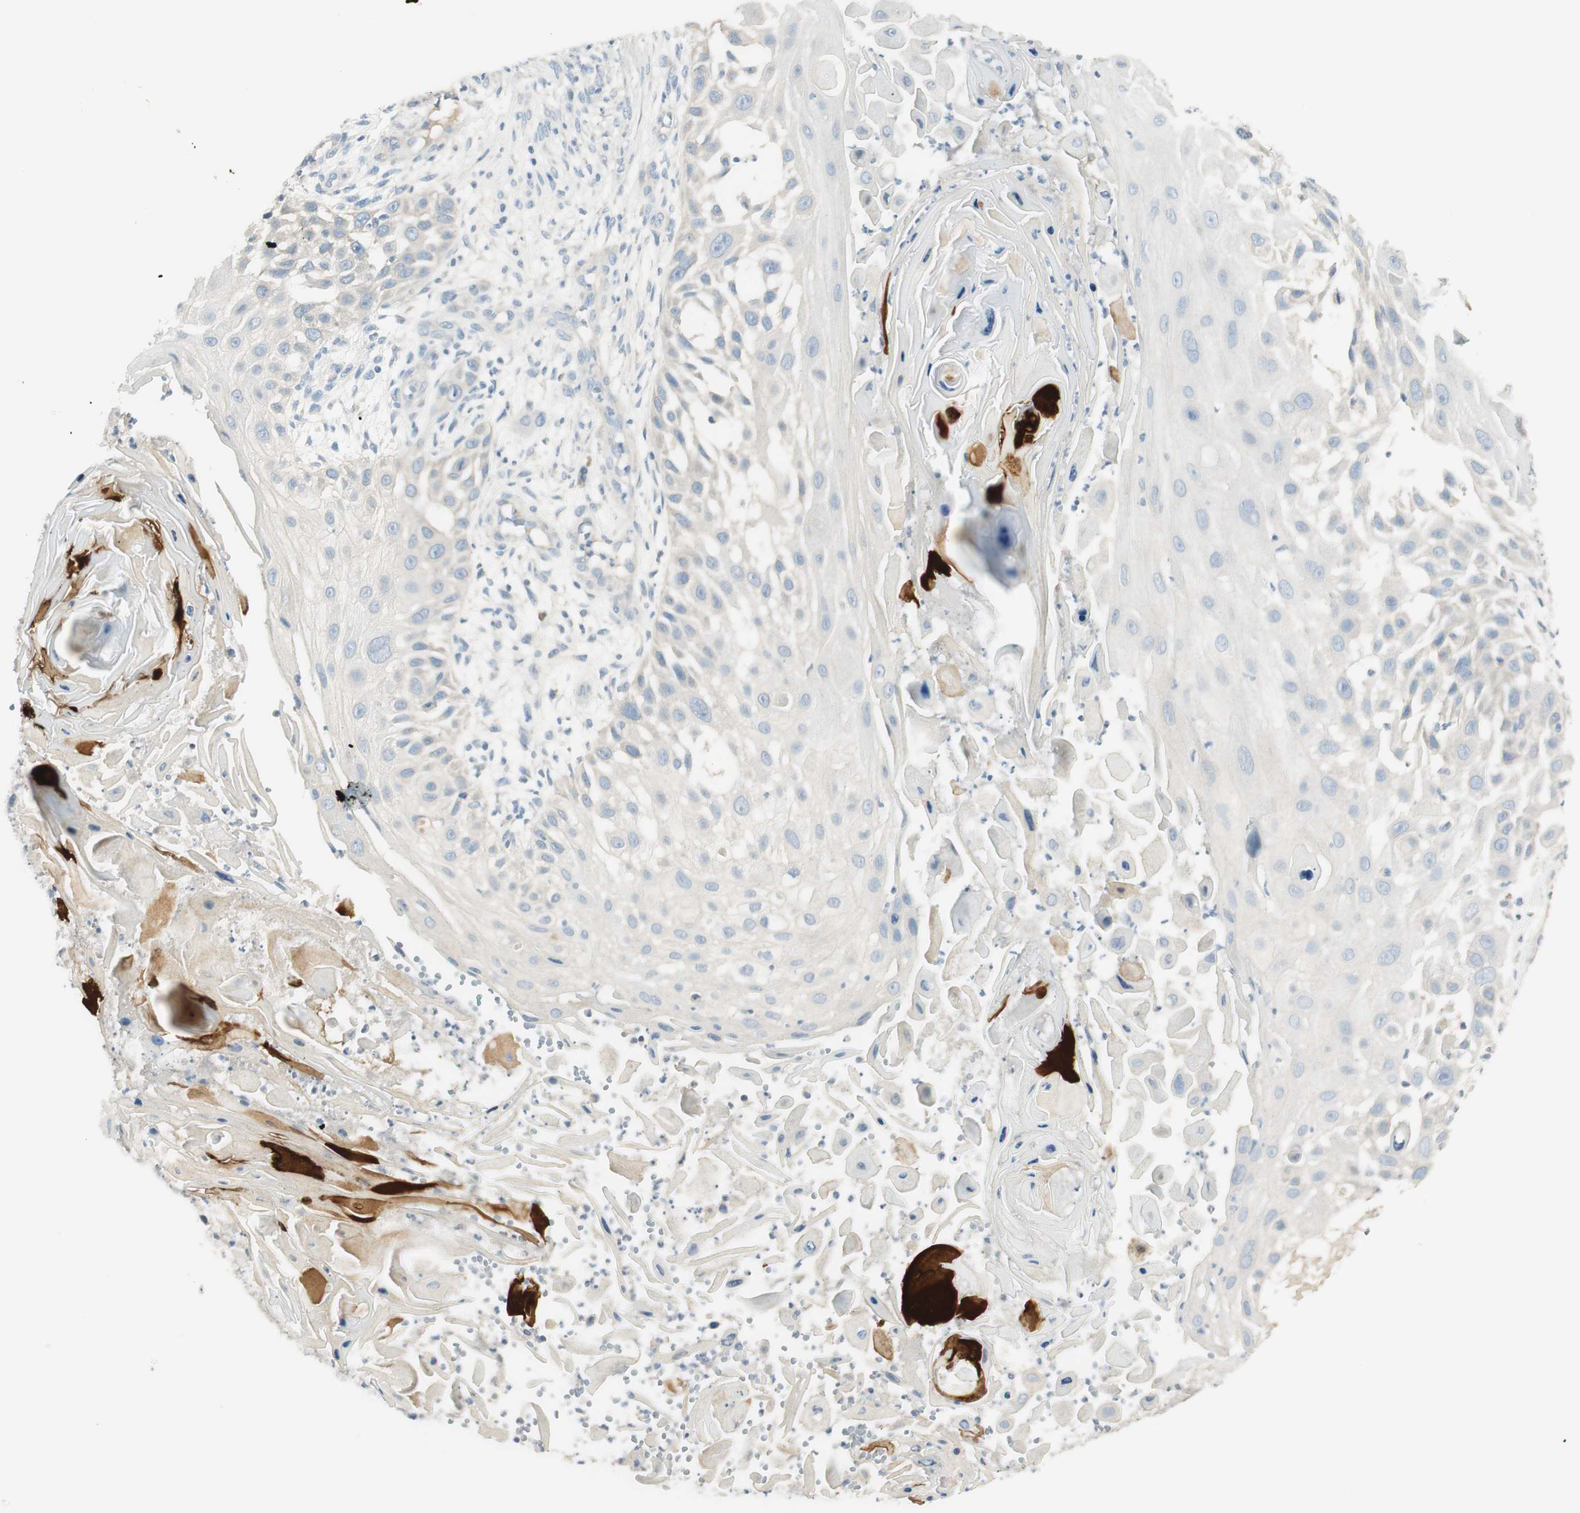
{"staining": {"intensity": "negative", "quantity": "none", "location": "none"}, "tissue": "skin cancer", "cell_type": "Tumor cells", "image_type": "cancer", "snomed": [{"axis": "morphology", "description": "Squamous cell carcinoma, NOS"}, {"axis": "topography", "description": "Skin"}], "caption": "Immunohistochemistry (IHC) histopathology image of skin cancer stained for a protein (brown), which exhibits no positivity in tumor cells.", "gene": "TACR3", "patient": {"sex": "female", "age": 44}}